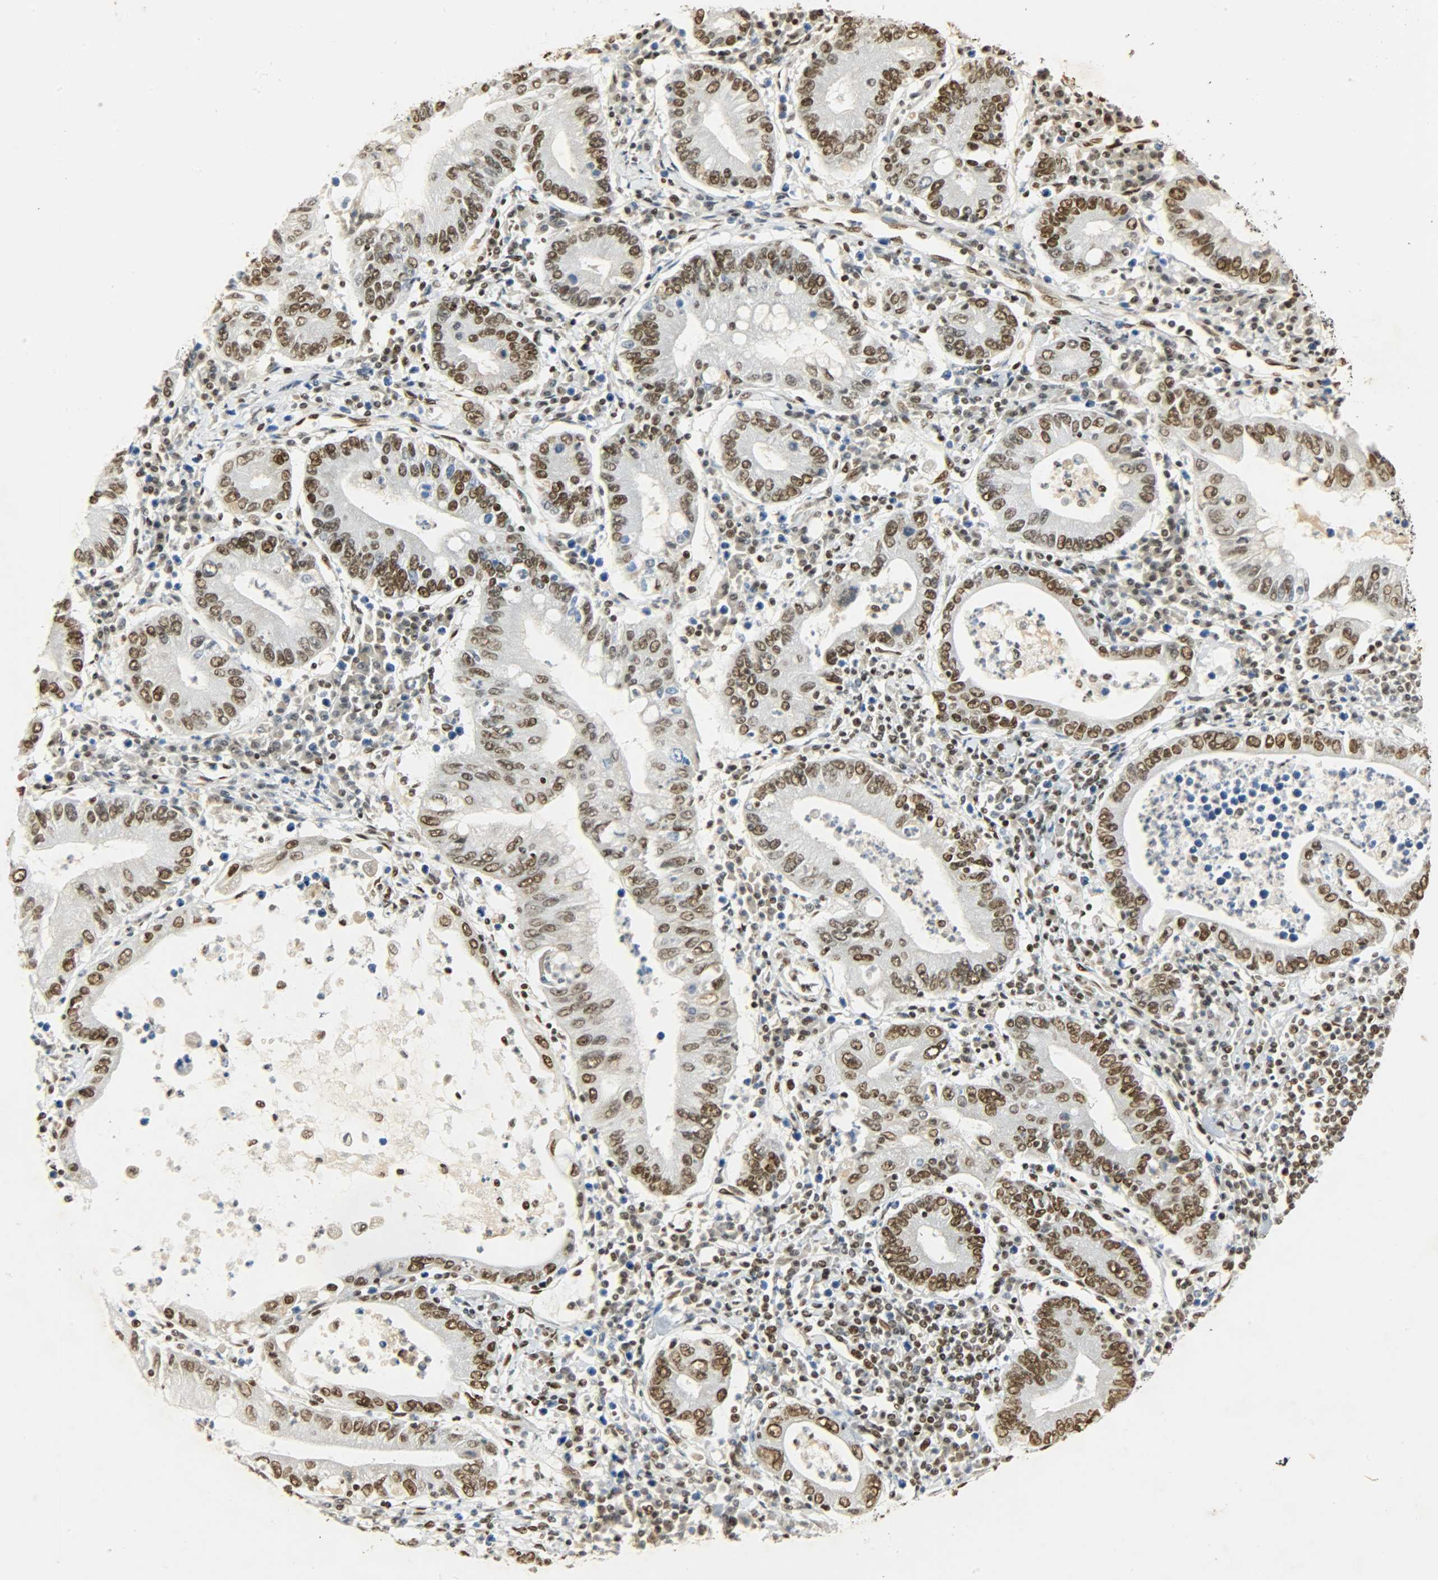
{"staining": {"intensity": "strong", "quantity": ">75%", "location": "nuclear"}, "tissue": "stomach cancer", "cell_type": "Tumor cells", "image_type": "cancer", "snomed": [{"axis": "morphology", "description": "Normal tissue, NOS"}, {"axis": "morphology", "description": "Adenocarcinoma, NOS"}, {"axis": "topography", "description": "Esophagus"}, {"axis": "topography", "description": "Stomach, upper"}, {"axis": "topography", "description": "Peripheral nerve tissue"}], "caption": "Stomach adenocarcinoma tissue displays strong nuclear expression in approximately >75% of tumor cells, visualized by immunohistochemistry. The protein is stained brown, and the nuclei are stained in blue (DAB (3,3'-diaminobenzidine) IHC with brightfield microscopy, high magnification).", "gene": "KHDRBS1", "patient": {"sex": "male", "age": 62}}